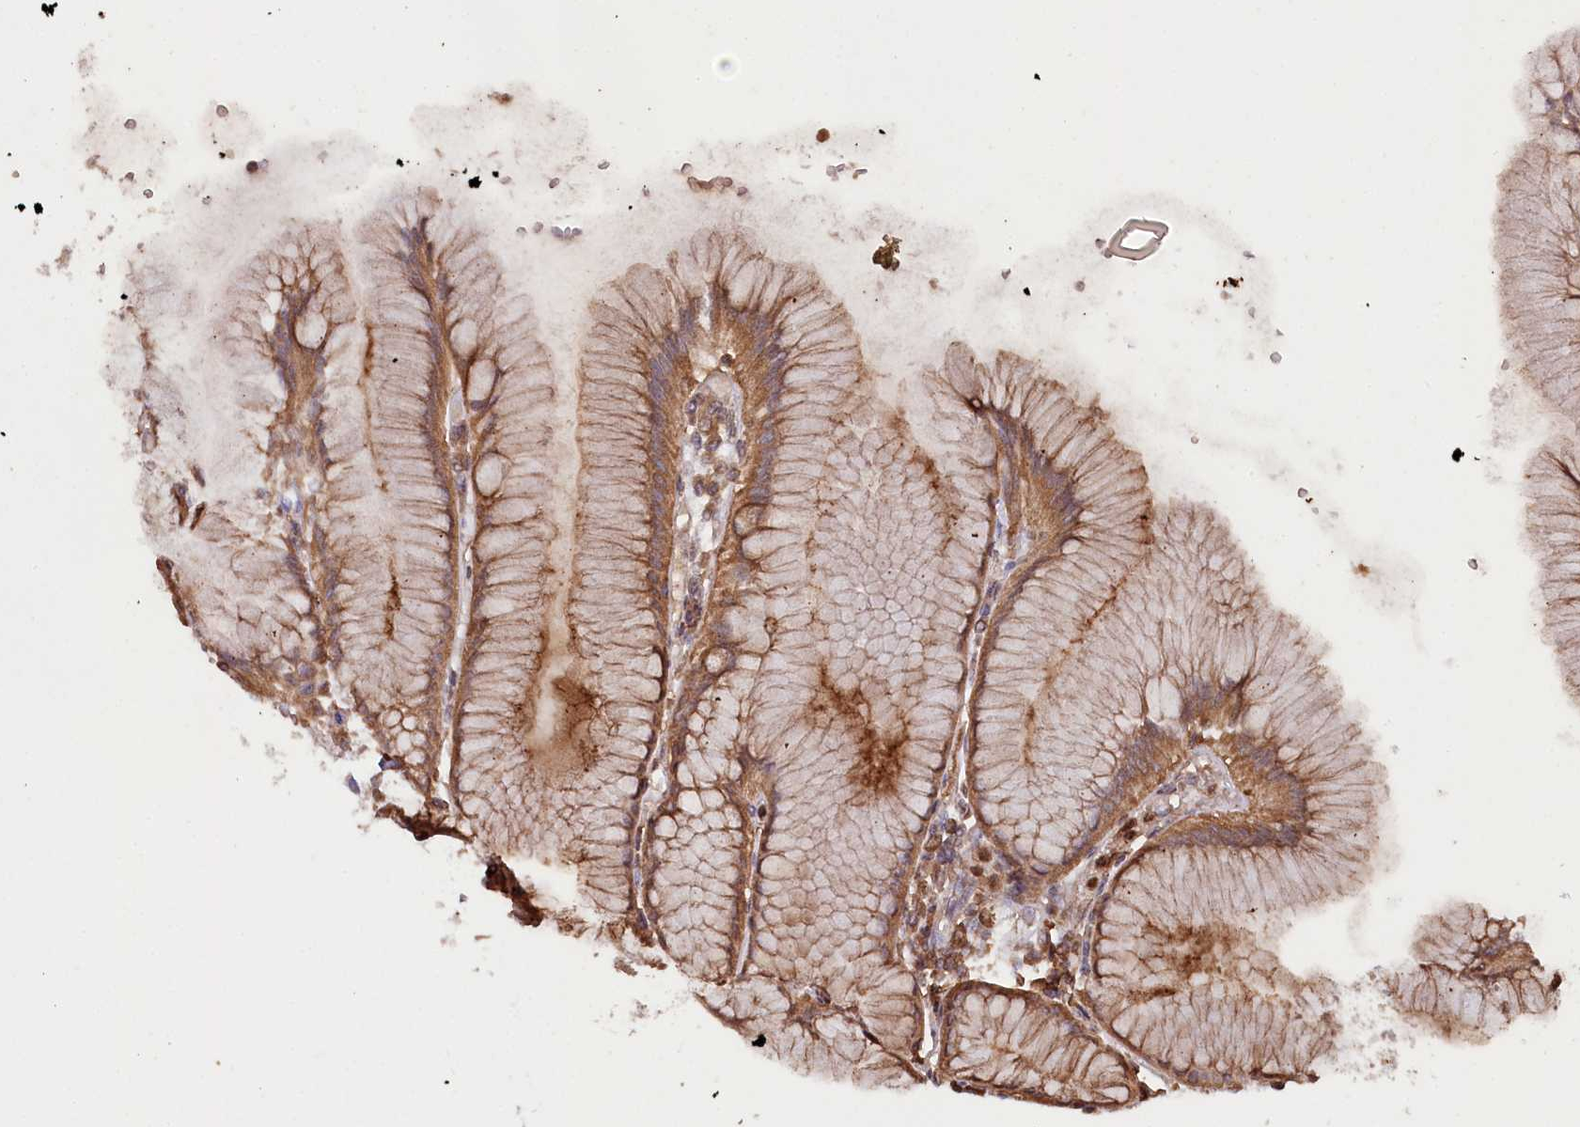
{"staining": {"intensity": "strong", "quantity": ">75%", "location": "cytoplasmic/membranous"}, "tissue": "stomach", "cell_type": "Glandular cells", "image_type": "normal", "snomed": [{"axis": "morphology", "description": "Normal tissue, NOS"}, {"axis": "topography", "description": "Stomach"}], "caption": "Immunohistochemical staining of unremarkable stomach exhibits strong cytoplasmic/membranous protein positivity in approximately >75% of glandular cells.", "gene": "LSG1", "patient": {"sex": "female", "age": 57}}